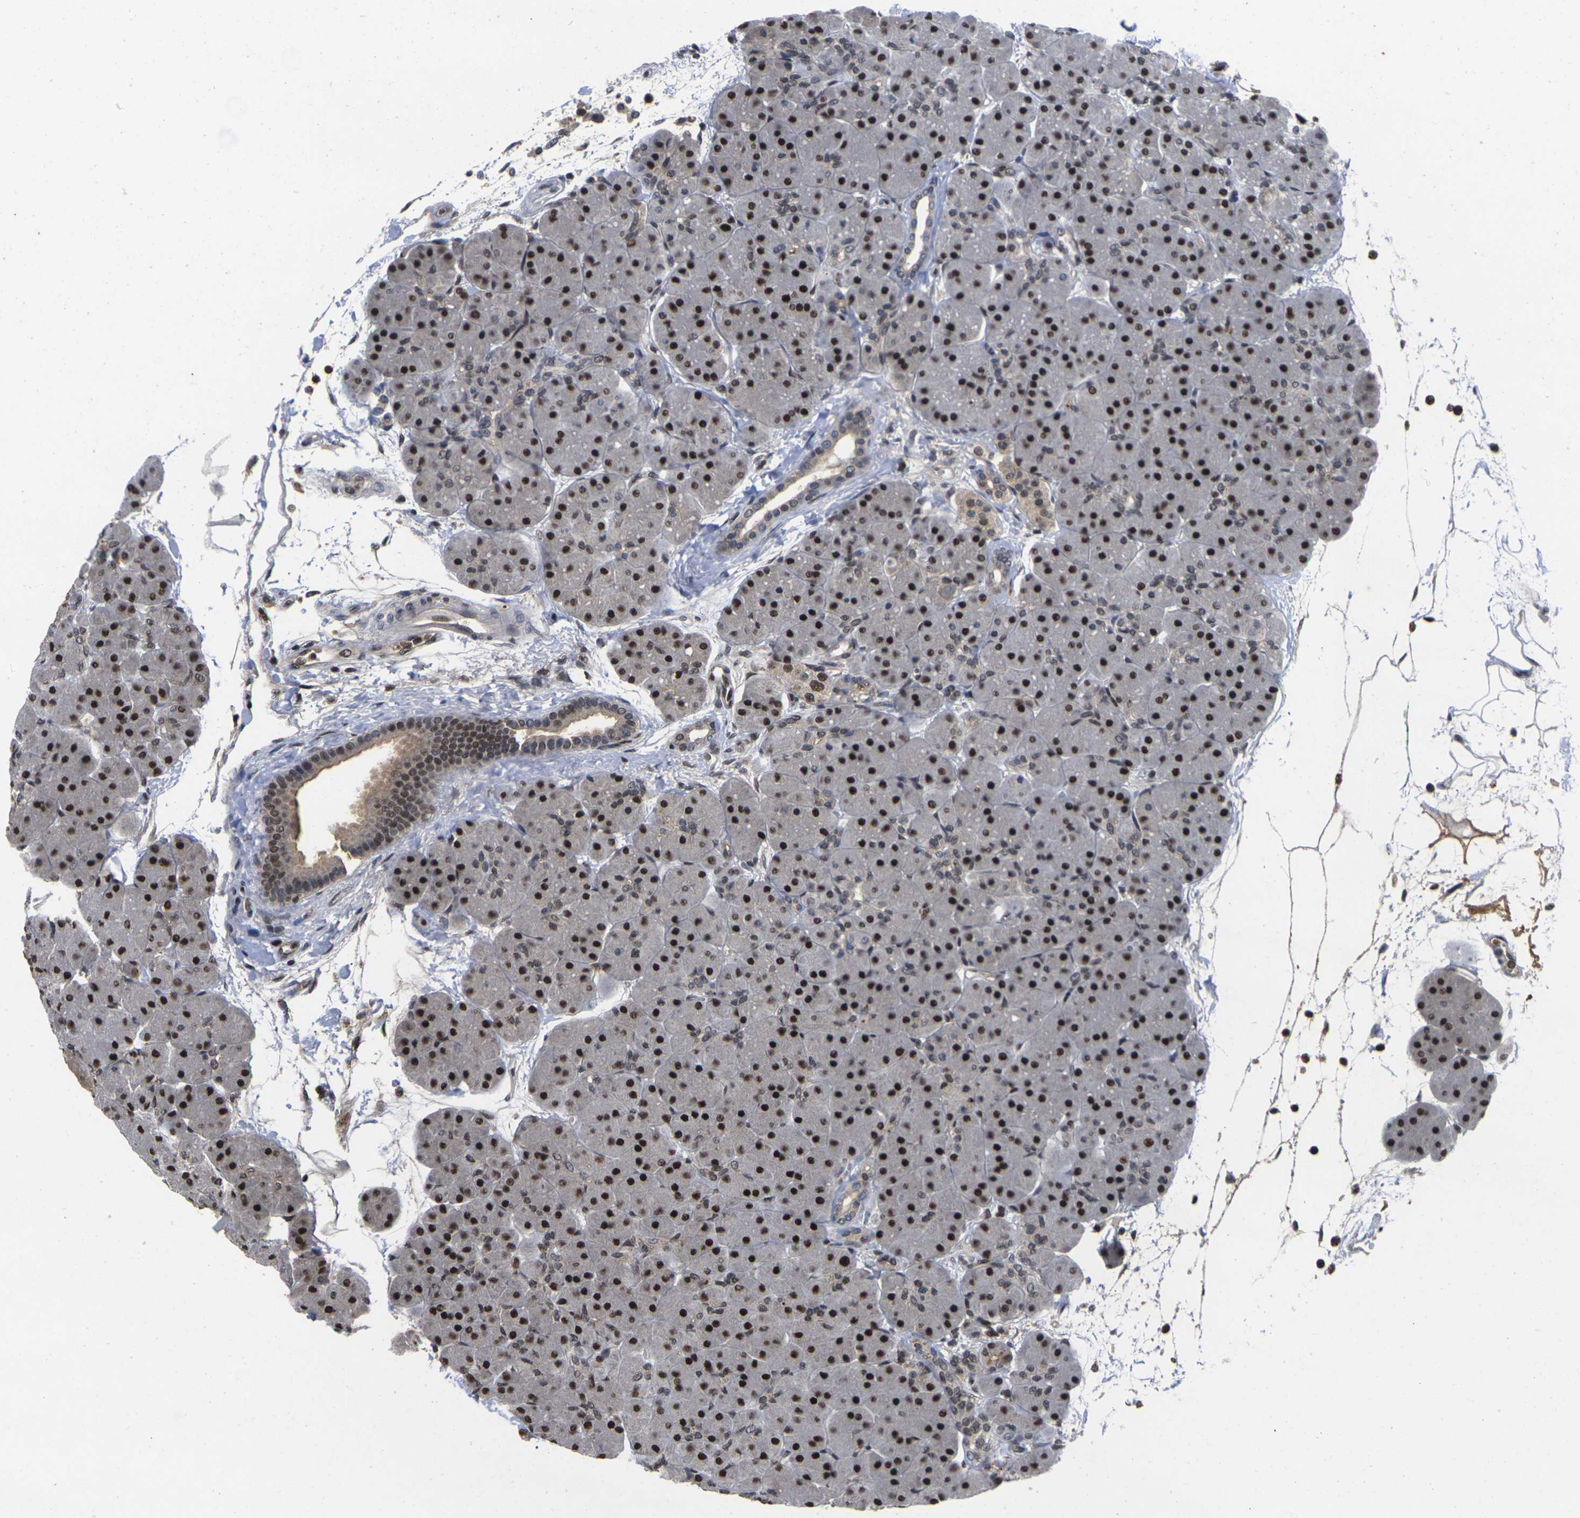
{"staining": {"intensity": "strong", "quantity": ">75%", "location": "nuclear"}, "tissue": "pancreas", "cell_type": "Exocrine glandular cells", "image_type": "normal", "snomed": [{"axis": "morphology", "description": "Normal tissue, NOS"}, {"axis": "topography", "description": "Pancreas"}], "caption": "Unremarkable pancreas was stained to show a protein in brown. There is high levels of strong nuclear staining in about >75% of exocrine glandular cells. (DAB (3,3'-diaminobenzidine) IHC with brightfield microscopy, high magnification).", "gene": "GTF2E1", "patient": {"sex": "male", "age": 66}}